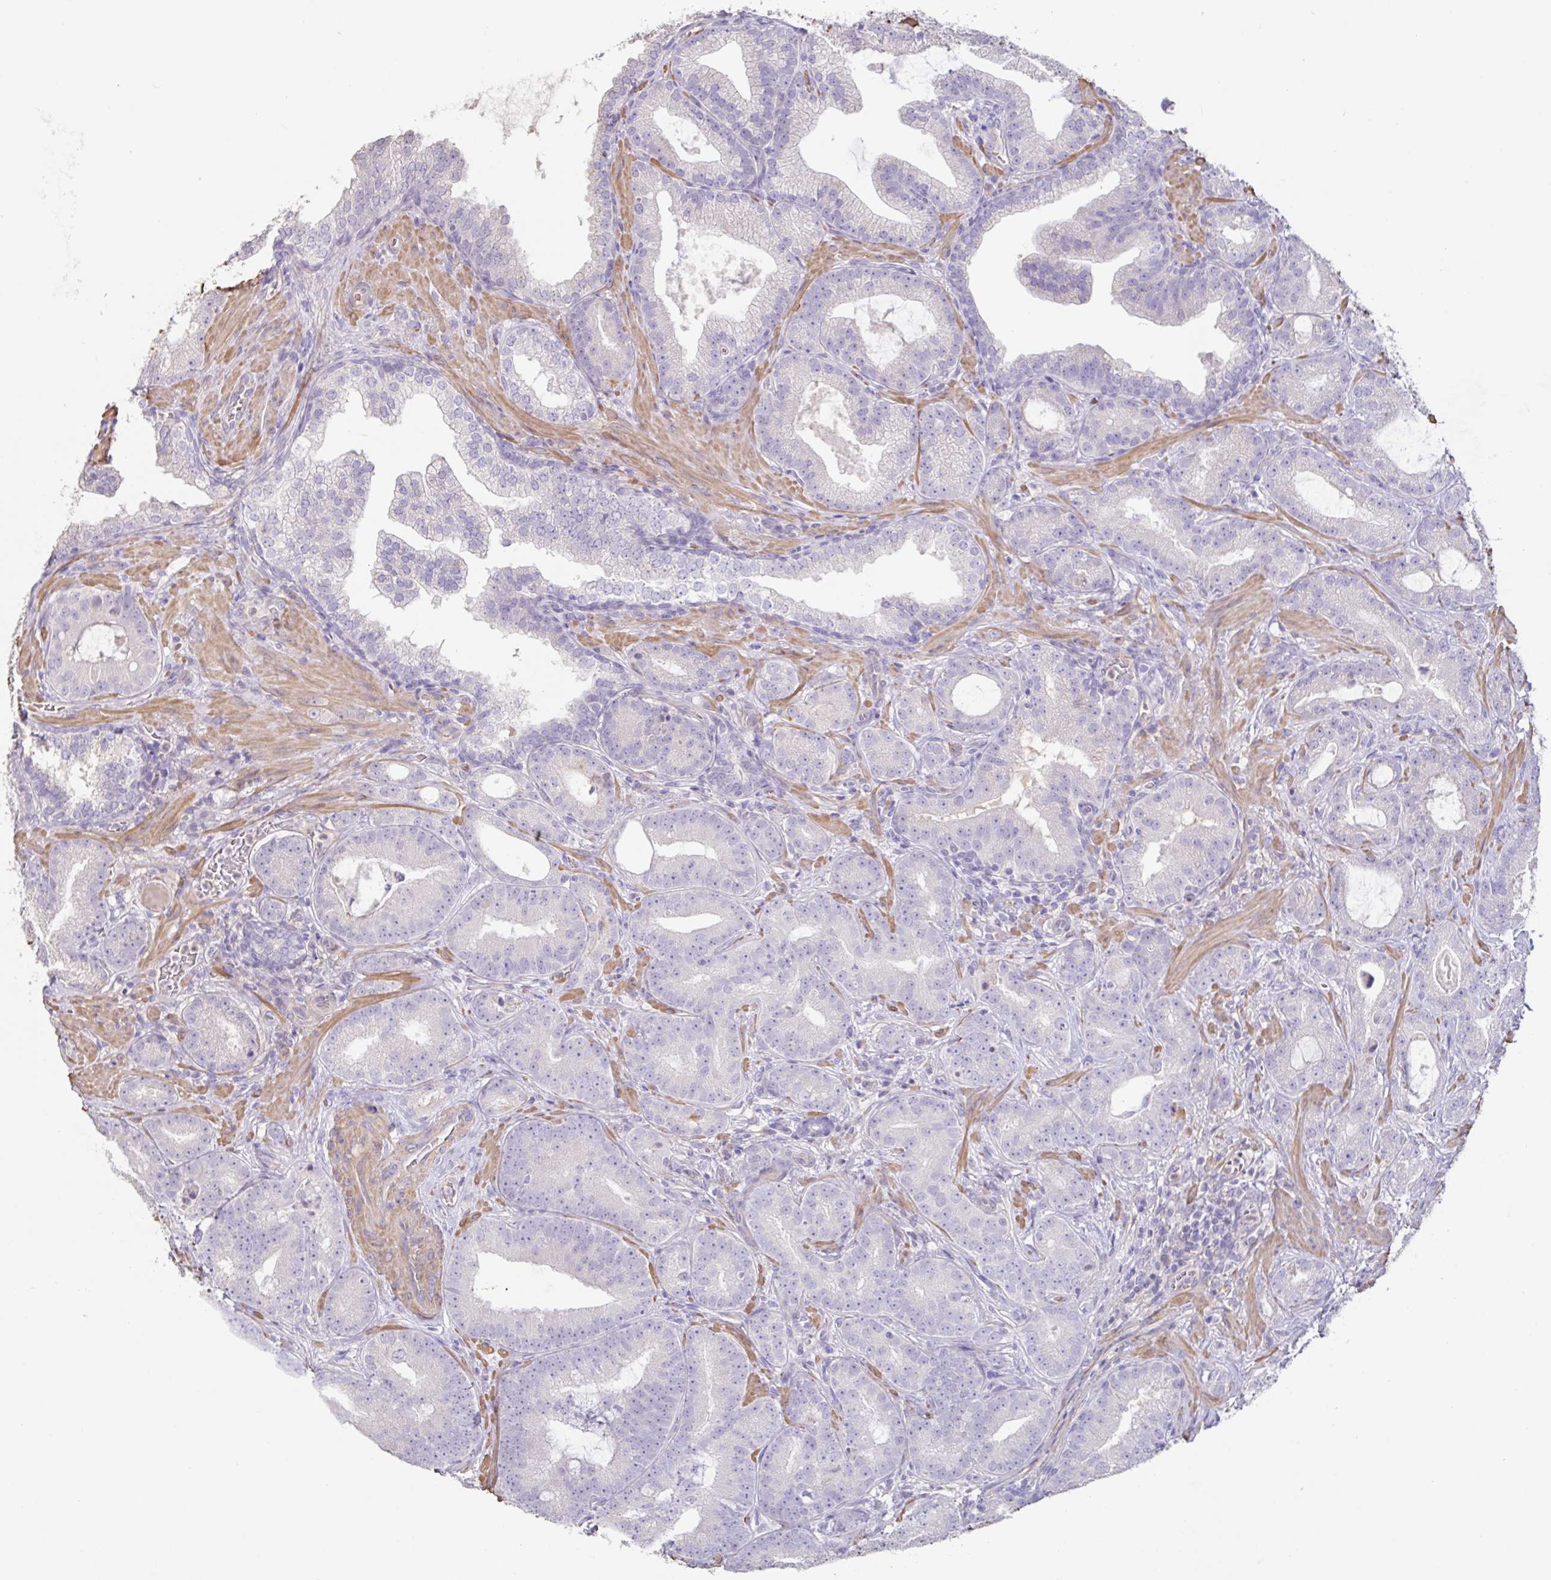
{"staining": {"intensity": "negative", "quantity": "none", "location": "none"}, "tissue": "prostate cancer", "cell_type": "Tumor cells", "image_type": "cancer", "snomed": [{"axis": "morphology", "description": "Adenocarcinoma, High grade"}, {"axis": "topography", "description": "Prostate"}], "caption": "IHC image of human prostate cancer (high-grade adenocarcinoma) stained for a protein (brown), which displays no staining in tumor cells.", "gene": "PYGM", "patient": {"sex": "male", "age": 65}}